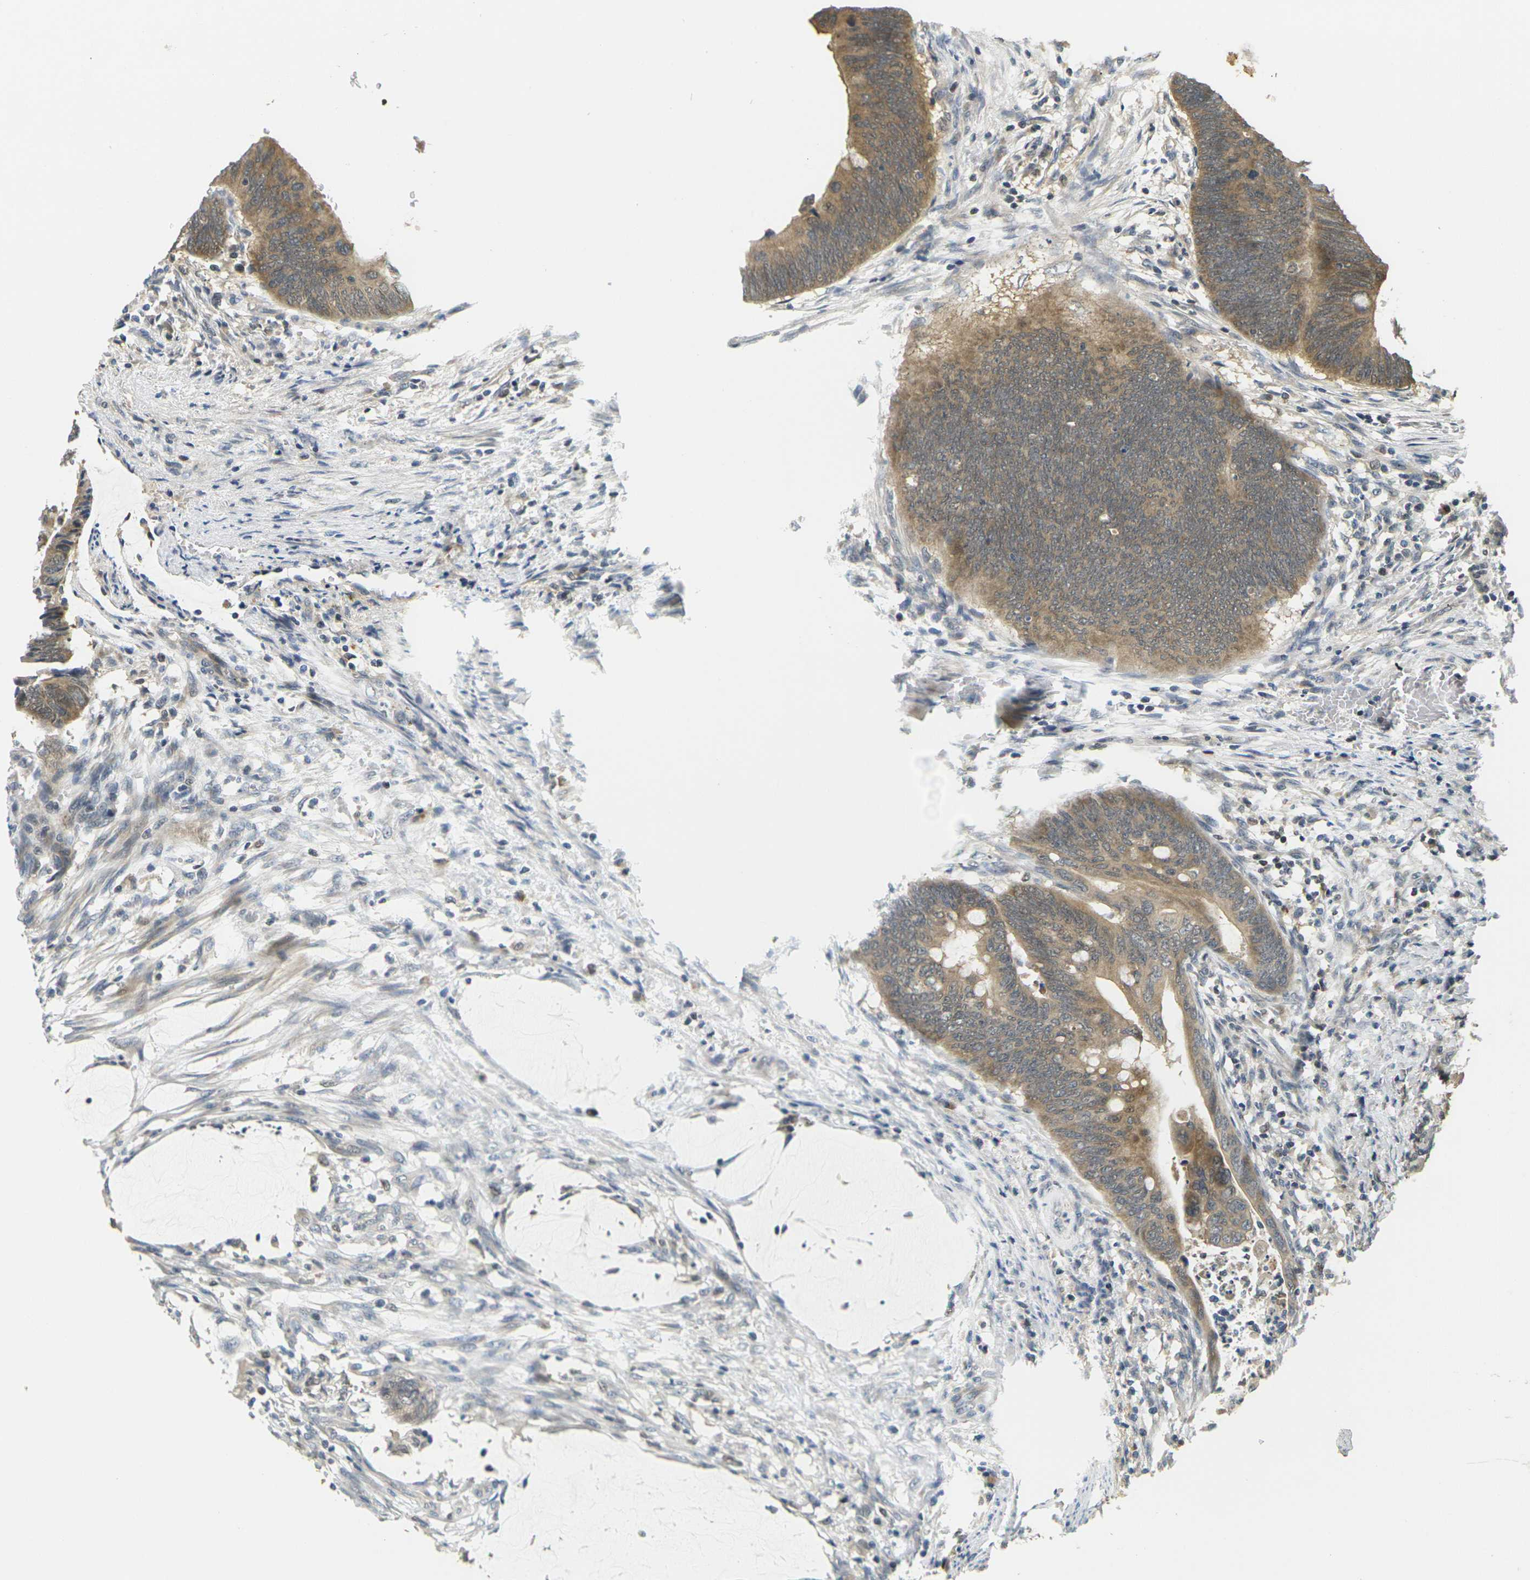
{"staining": {"intensity": "moderate", "quantity": ">75%", "location": "cytoplasmic/membranous"}, "tissue": "colorectal cancer", "cell_type": "Tumor cells", "image_type": "cancer", "snomed": [{"axis": "morphology", "description": "Normal tissue, NOS"}, {"axis": "morphology", "description": "Adenocarcinoma, NOS"}, {"axis": "topography", "description": "Rectum"}, {"axis": "topography", "description": "Peripheral nerve tissue"}], "caption": "DAB immunohistochemical staining of adenocarcinoma (colorectal) displays moderate cytoplasmic/membranous protein positivity in about >75% of tumor cells.", "gene": "KLHL8", "patient": {"sex": "male", "age": 92}}